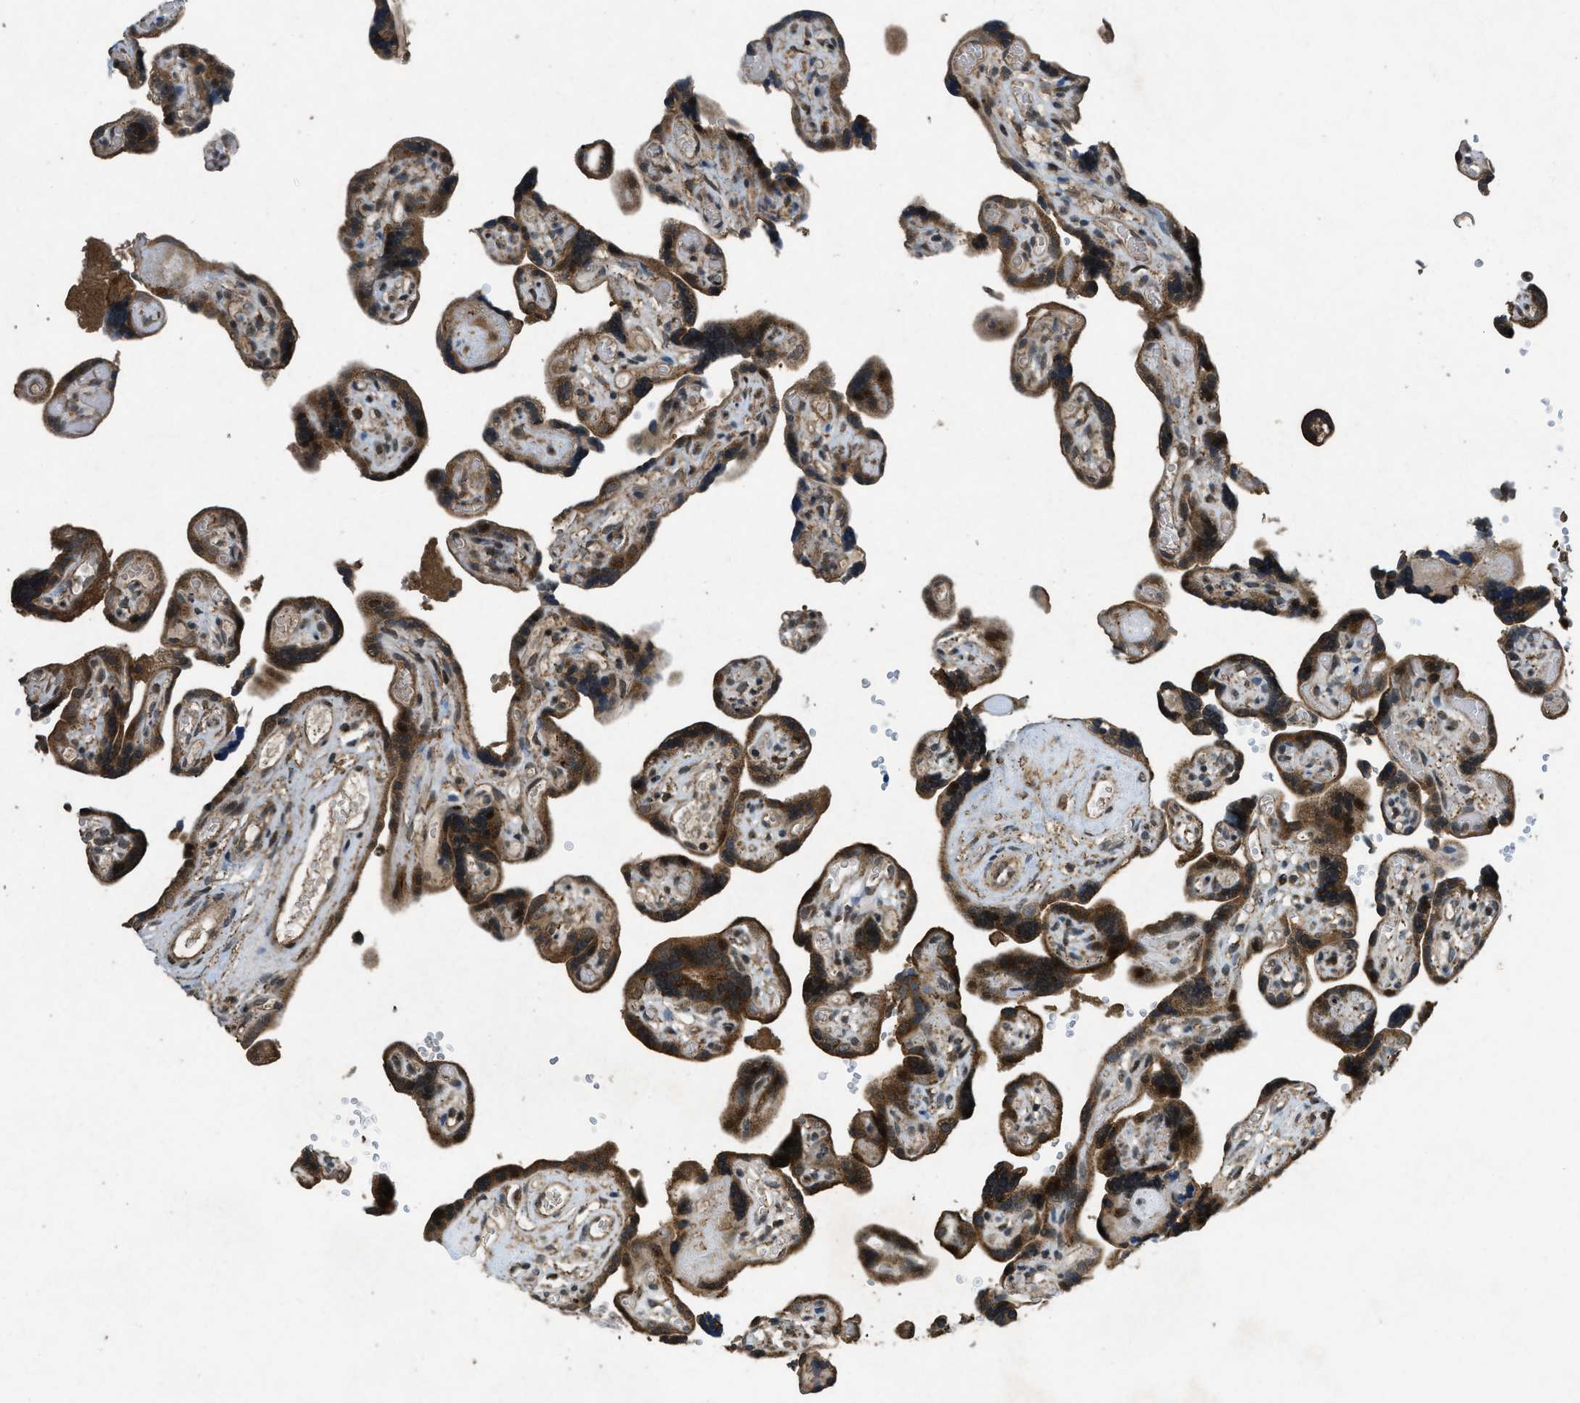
{"staining": {"intensity": "strong", "quantity": ">75%", "location": "cytoplasmic/membranous"}, "tissue": "placenta", "cell_type": "Decidual cells", "image_type": "normal", "snomed": [{"axis": "morphology", "description": "Normal tissue, NOS"}, {"axis": "topography", "description": "Placenta"}], "caption": "Approximately >75% of decidual cells in normal human placenta exhibit strong cytoplasmic/membranous protein staining as visualized by brown immunohistochemical staining.", "gene": "PPP1R15A", "patient": {"sex": "female", "age": 30}}